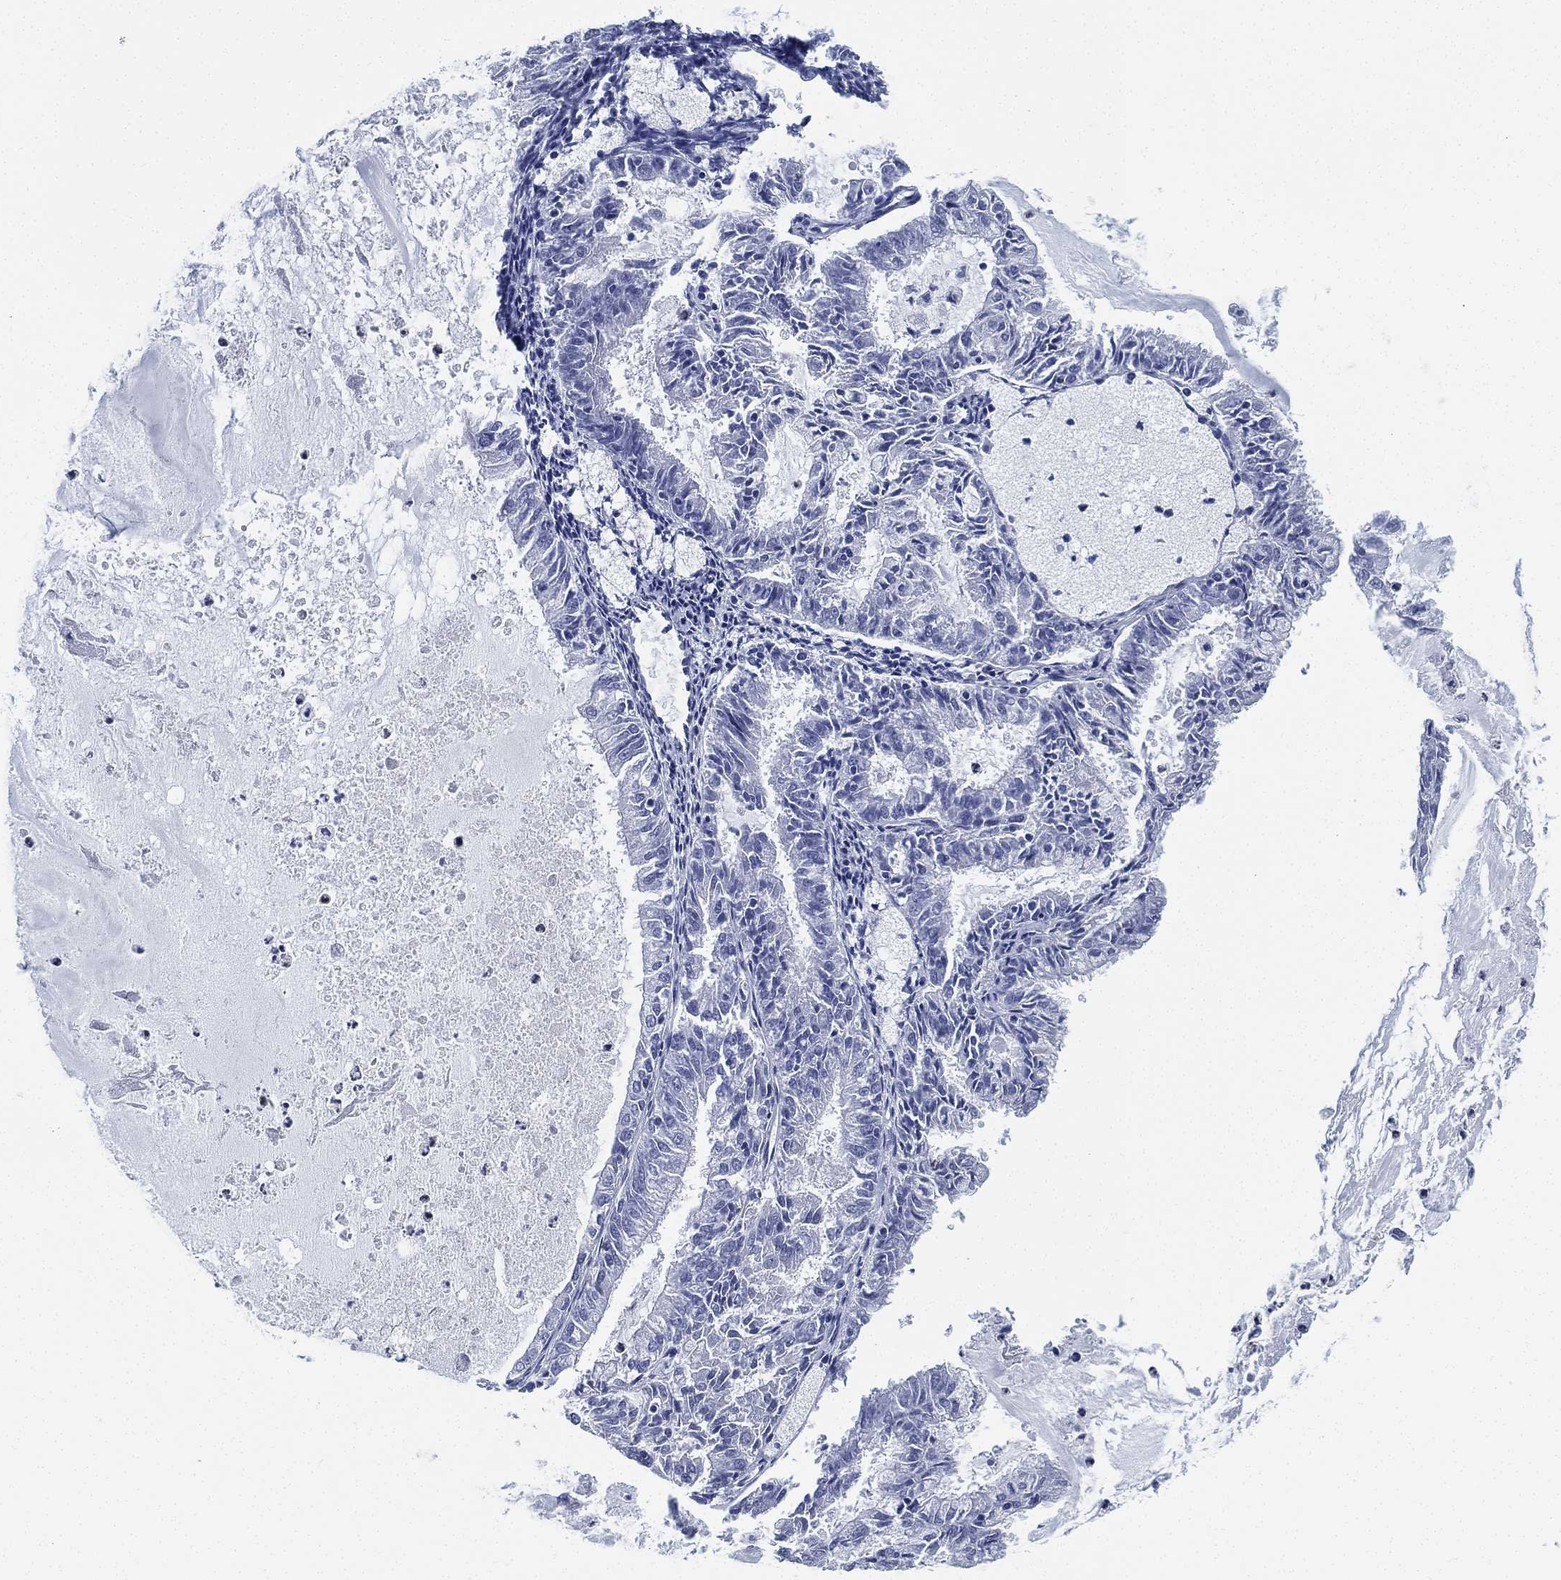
{"staining": {"intensity": "negative", "quantity": "none", "location": "none"}, "tissue": "endometrial cancer", "cell_type": "Tumor cells", "image_type": "cancer", "snomed": [{"axis": "morphology", "description": "Adenocarcinoma, NOS"}, {"axis": "topography", "description": "Endometrium"}], "caption": "The immunohistochemistry (IHC) image has no significant expression in tumor cells of endometrial adenocarcinoma tissue.", "gene": "DEFB121", "patient": {"sex": "female", "age": 57}}